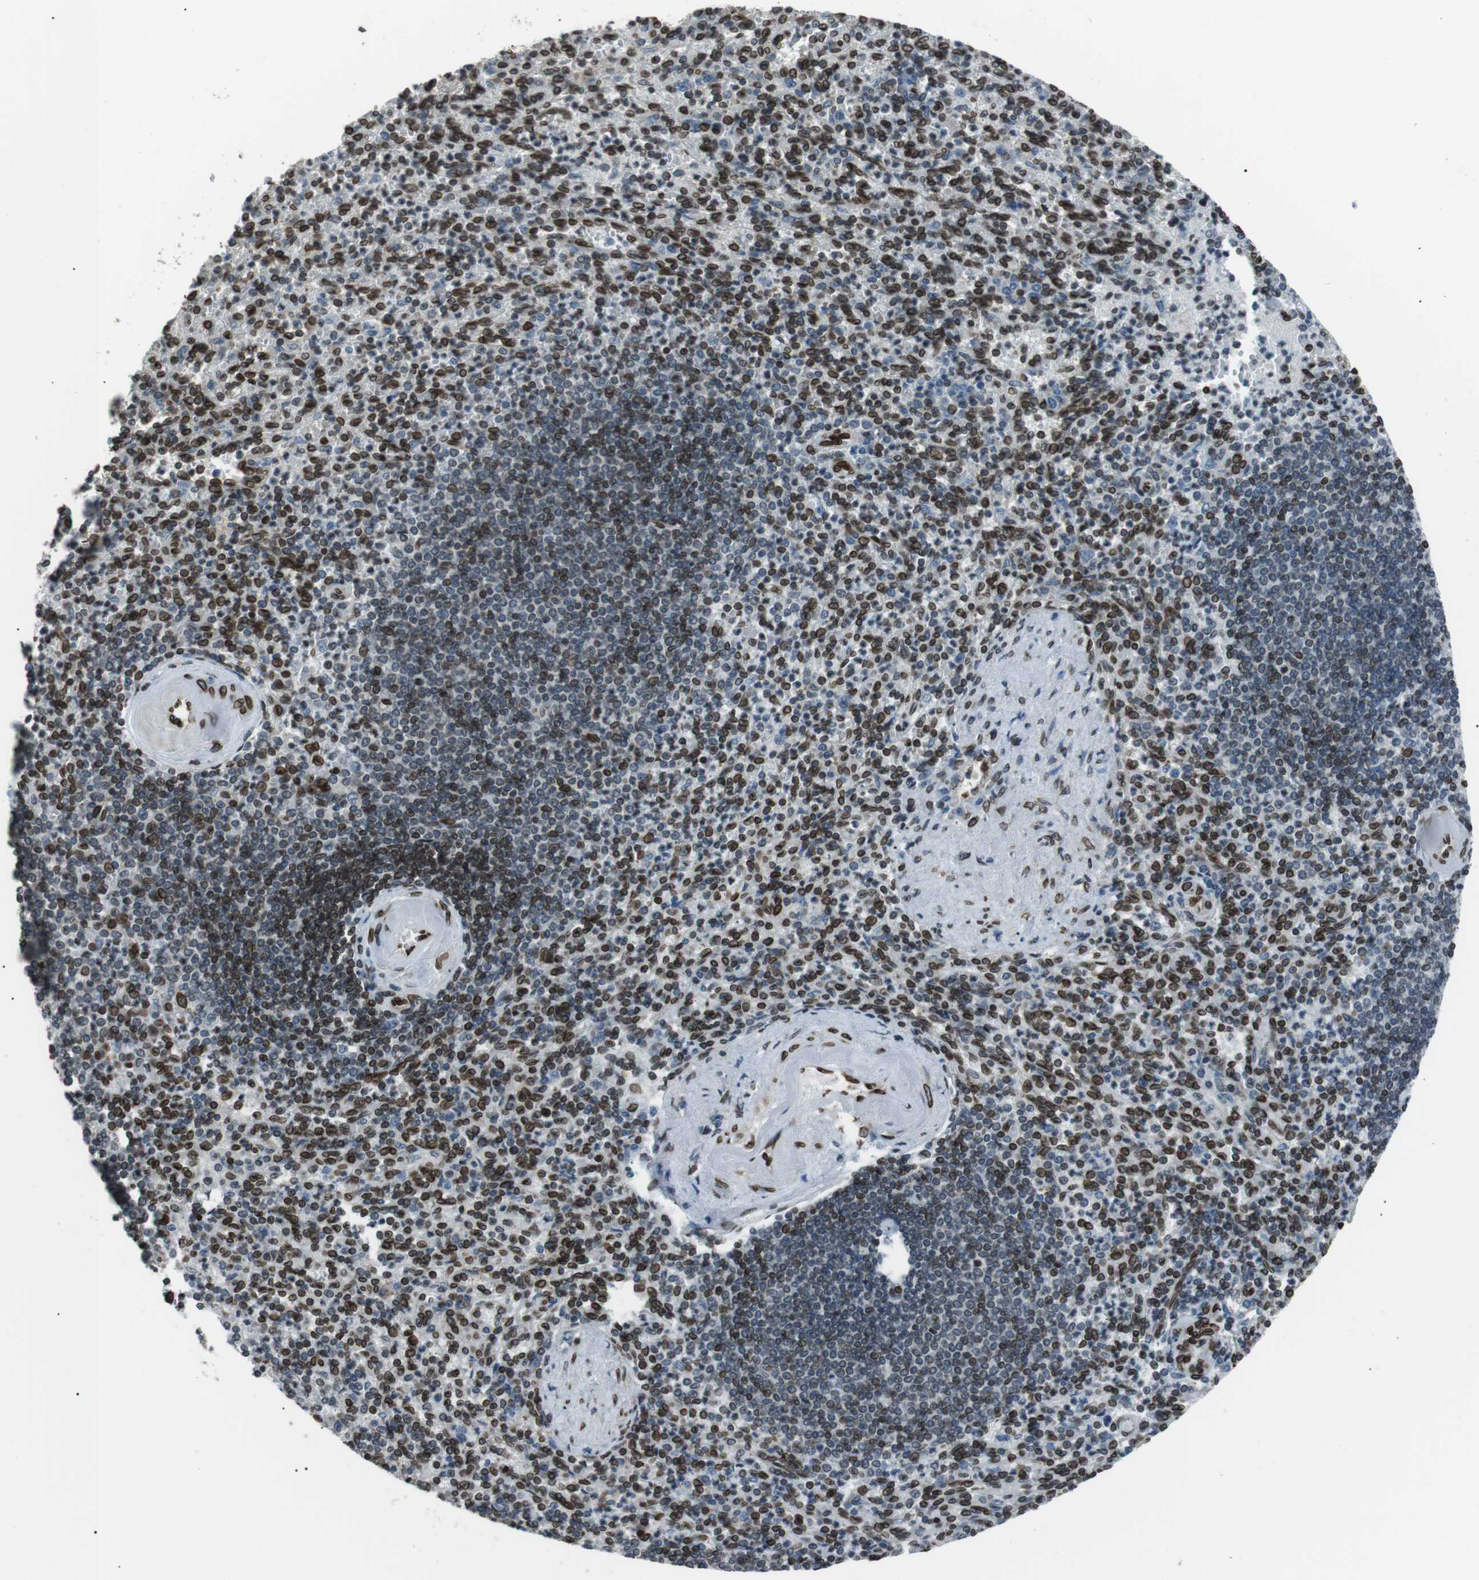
{"staining": {"intensity": "strong", "quantity": "25%-75%", "location": "cytoplasmic/membranous,nuclear"}, "tissue": "spleen", "cell_type": "Cells in red pulp", "image_type": "normal", "snomed": [{"axis": "morphology", "description": "Normal tissue, NOS"}, {"axis": "topography", "description": "Spleen"}], "caption": "Brown immunohistochemical staining in normal spleen reveals strong cytoplasmic/membranous,nuclear staining in about 25%-75% of cells in red pulp.", "gene": "TMX4", "patient": {"sex": "female", "age": 74}}